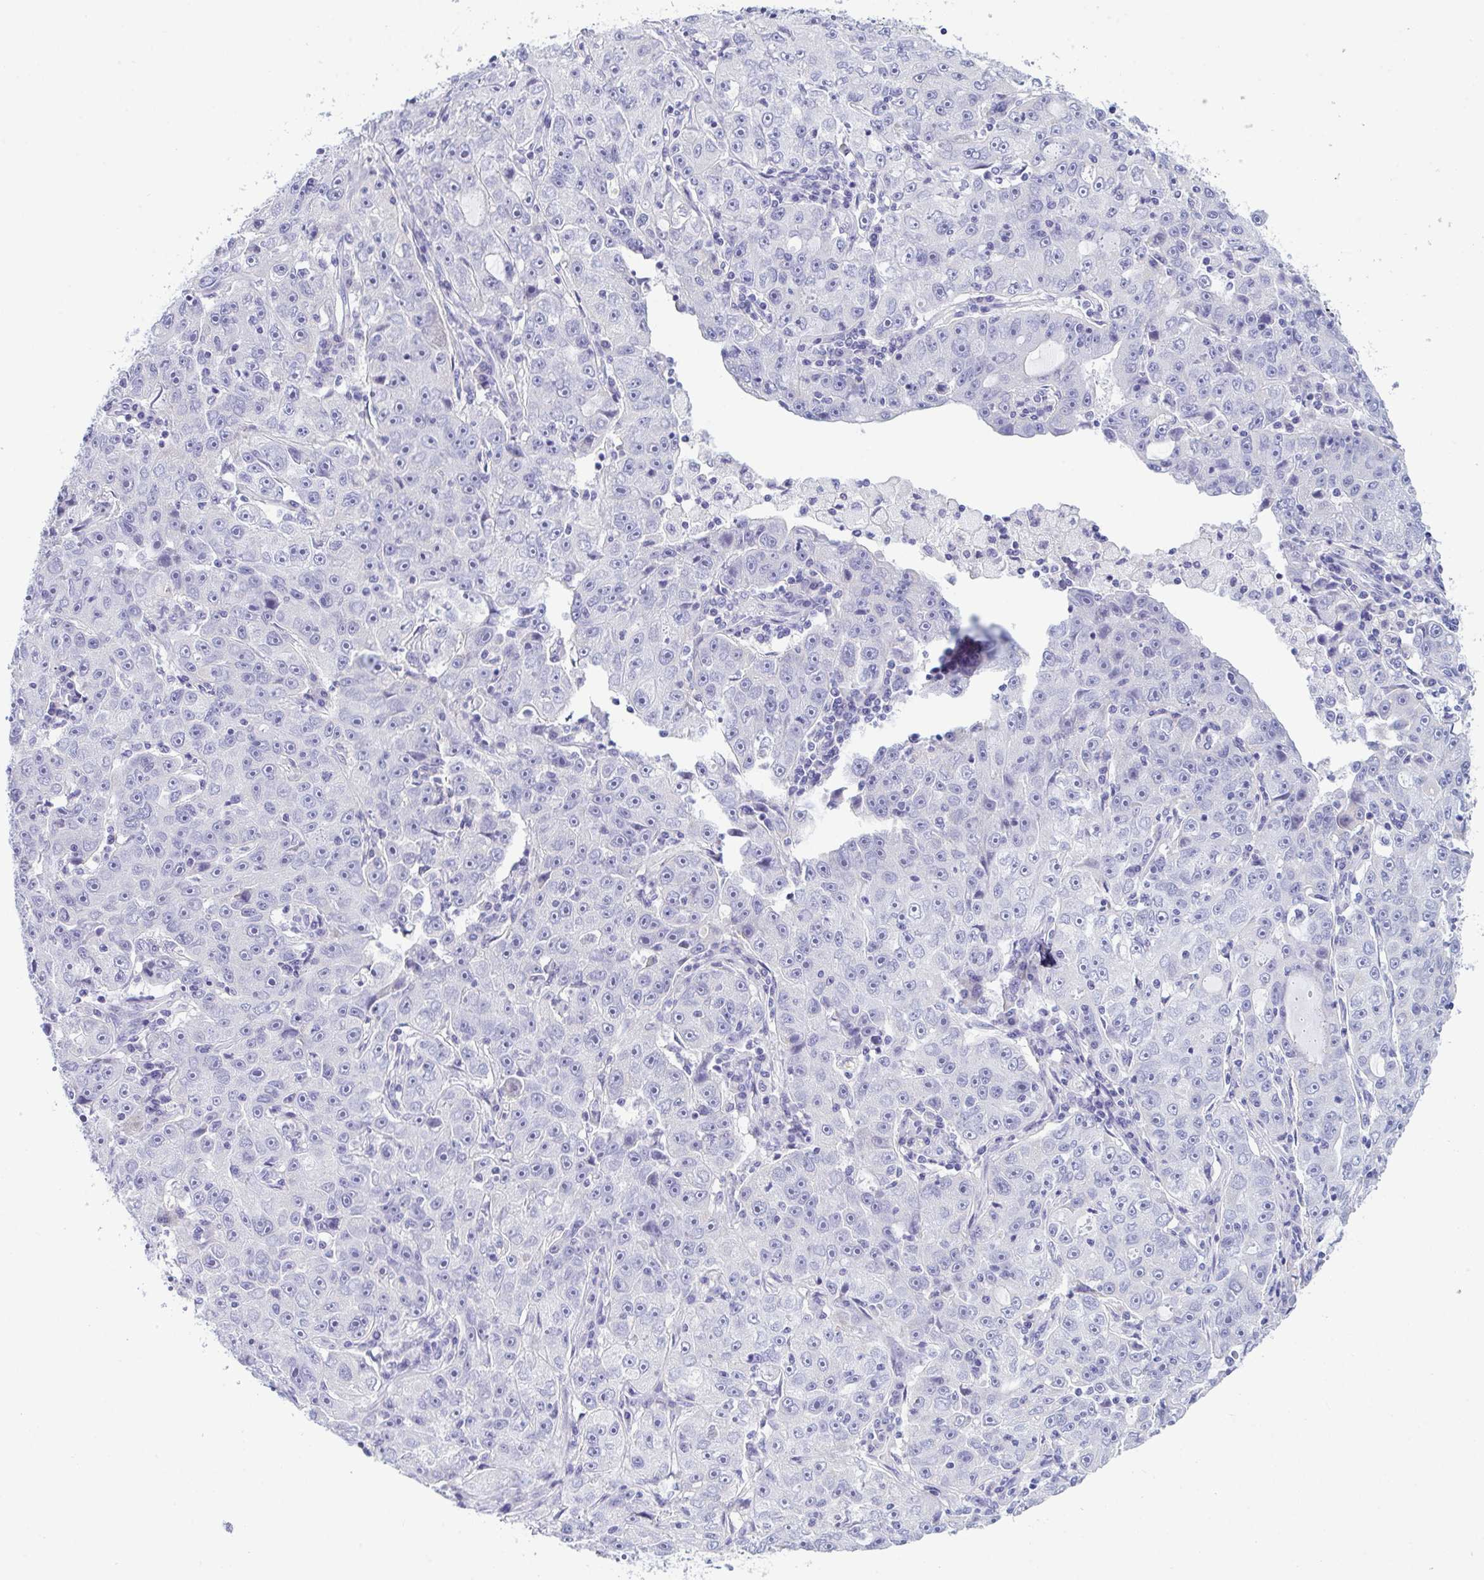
{"staining": {"intensity": "negative", "quantity": "none", "location": "none"}, "tissue": "lung cancer", "cell_type": "Tumor cells", "image_type": "cancer", "snomed": [{"axis": "morphology", "description": "Normal morphology"}, {"axis": "morphology", "description": "Adenocarcinoma, NOS"}, {"axis": "topography", "description": "Lymph node"}, {"axis": "topography", "description": "Lung"}], "caption": "Immunohistochemistry (IHC) histopathology image of lung cancer stained for a protein (brown), which shows no expression in tumor cells.", "gene": "BBS1", "patient": {"sex": "female", "age": 57}}